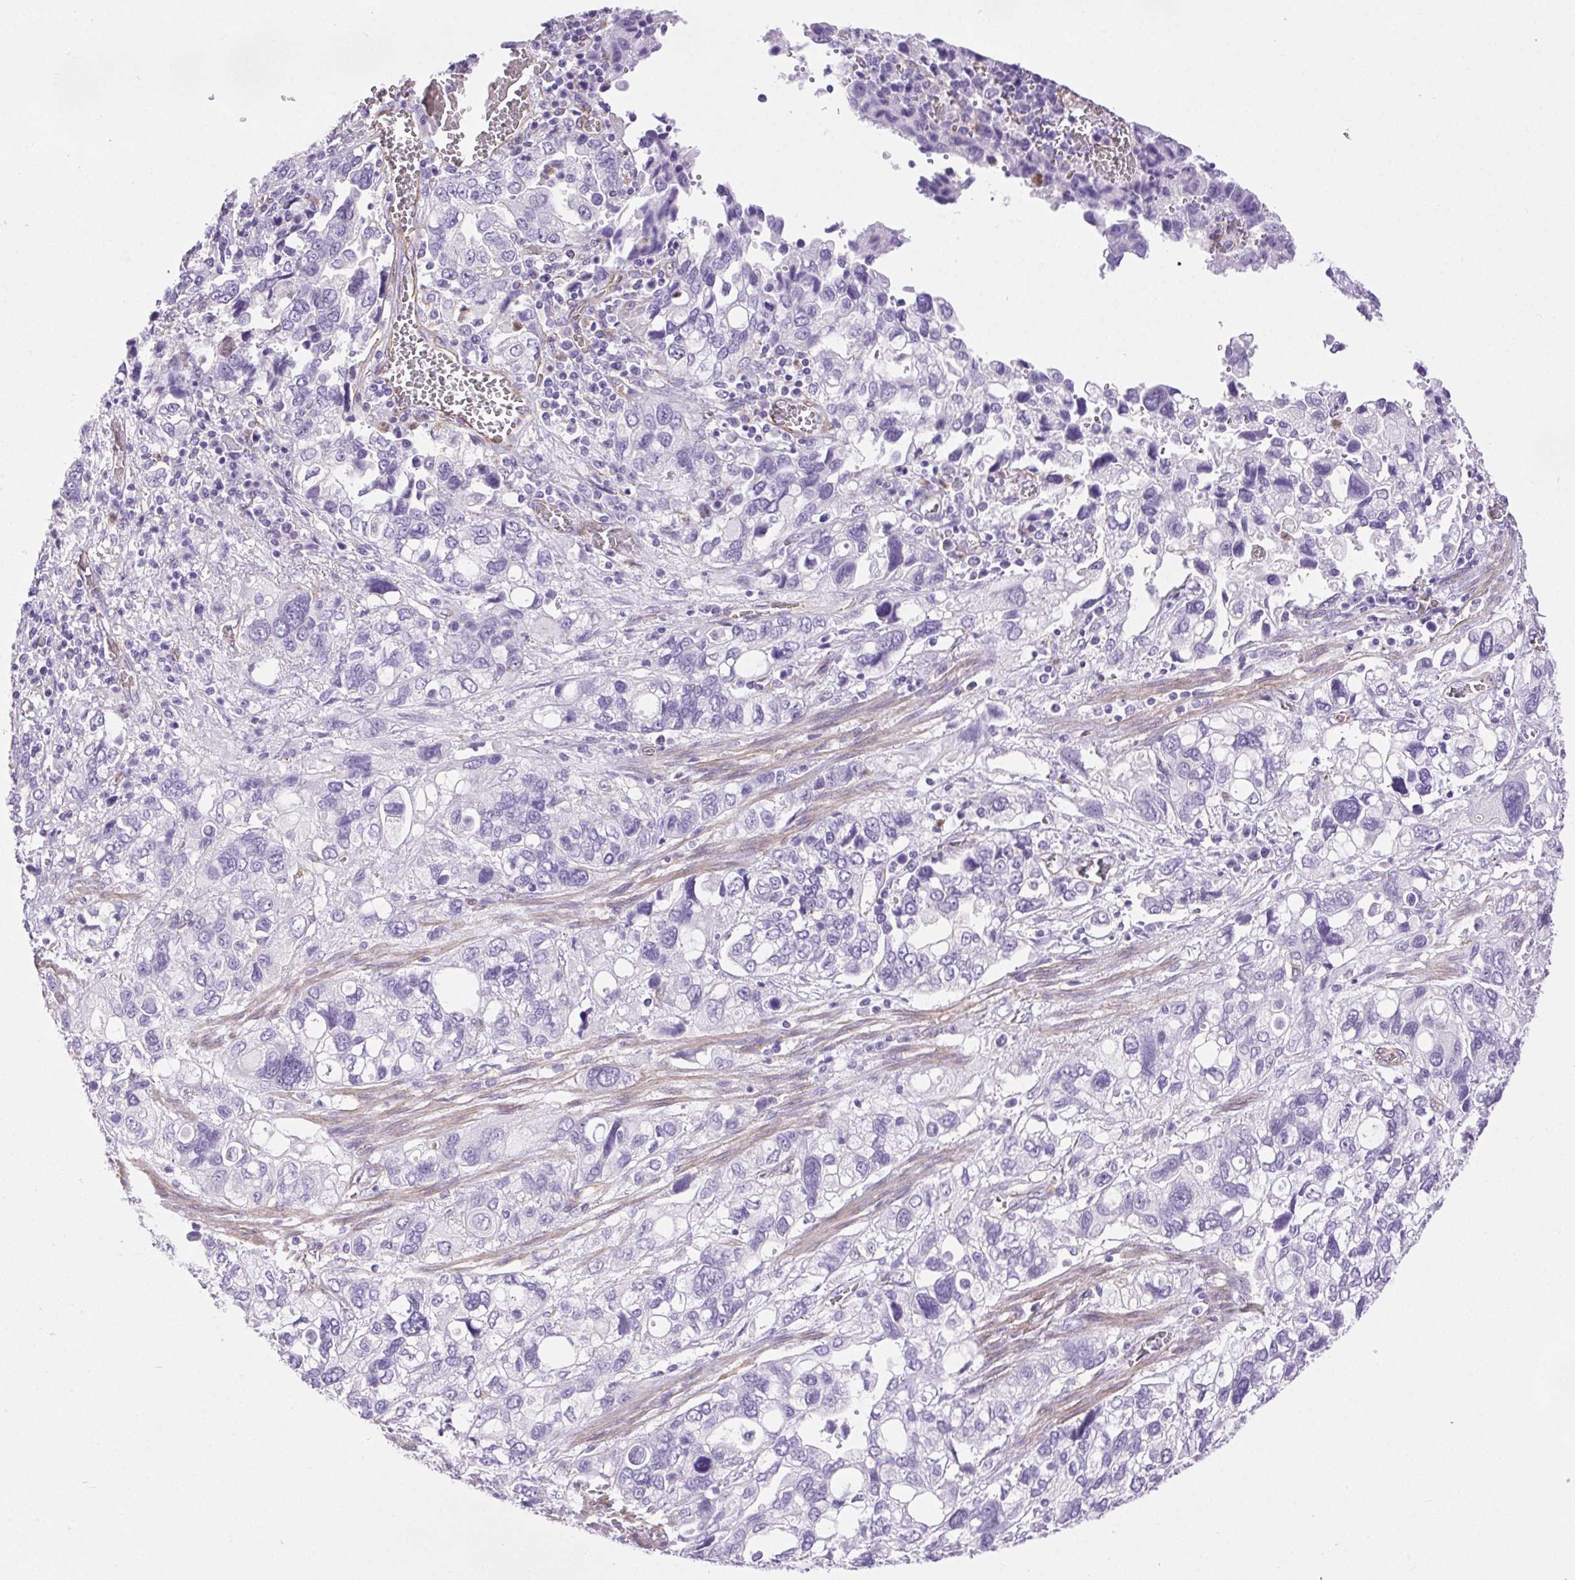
{"staining": {"intensity": "negative", "quantity": "none", "location": "none"}, "tissue": "stomach cancer", "cell_type": "Tumor cells", "image_type": "cancer", "snomed": [{"axis": "morphology", "description": "Adenocarcinoma, NOS"}, {"axis": "topography", "description": "Stomach, upper"}], "caption": "IHC of human stomach cancer (adenocarcinoma) shows no expression in tumor cells. (DAB (3,3'-diaminobenzidine) immunohistochemistry (IHC) visualized using brightfield microscopy, high magnification).", "gene": "SHCBP1L", "patient": {"sex": "female", "age": 81}}